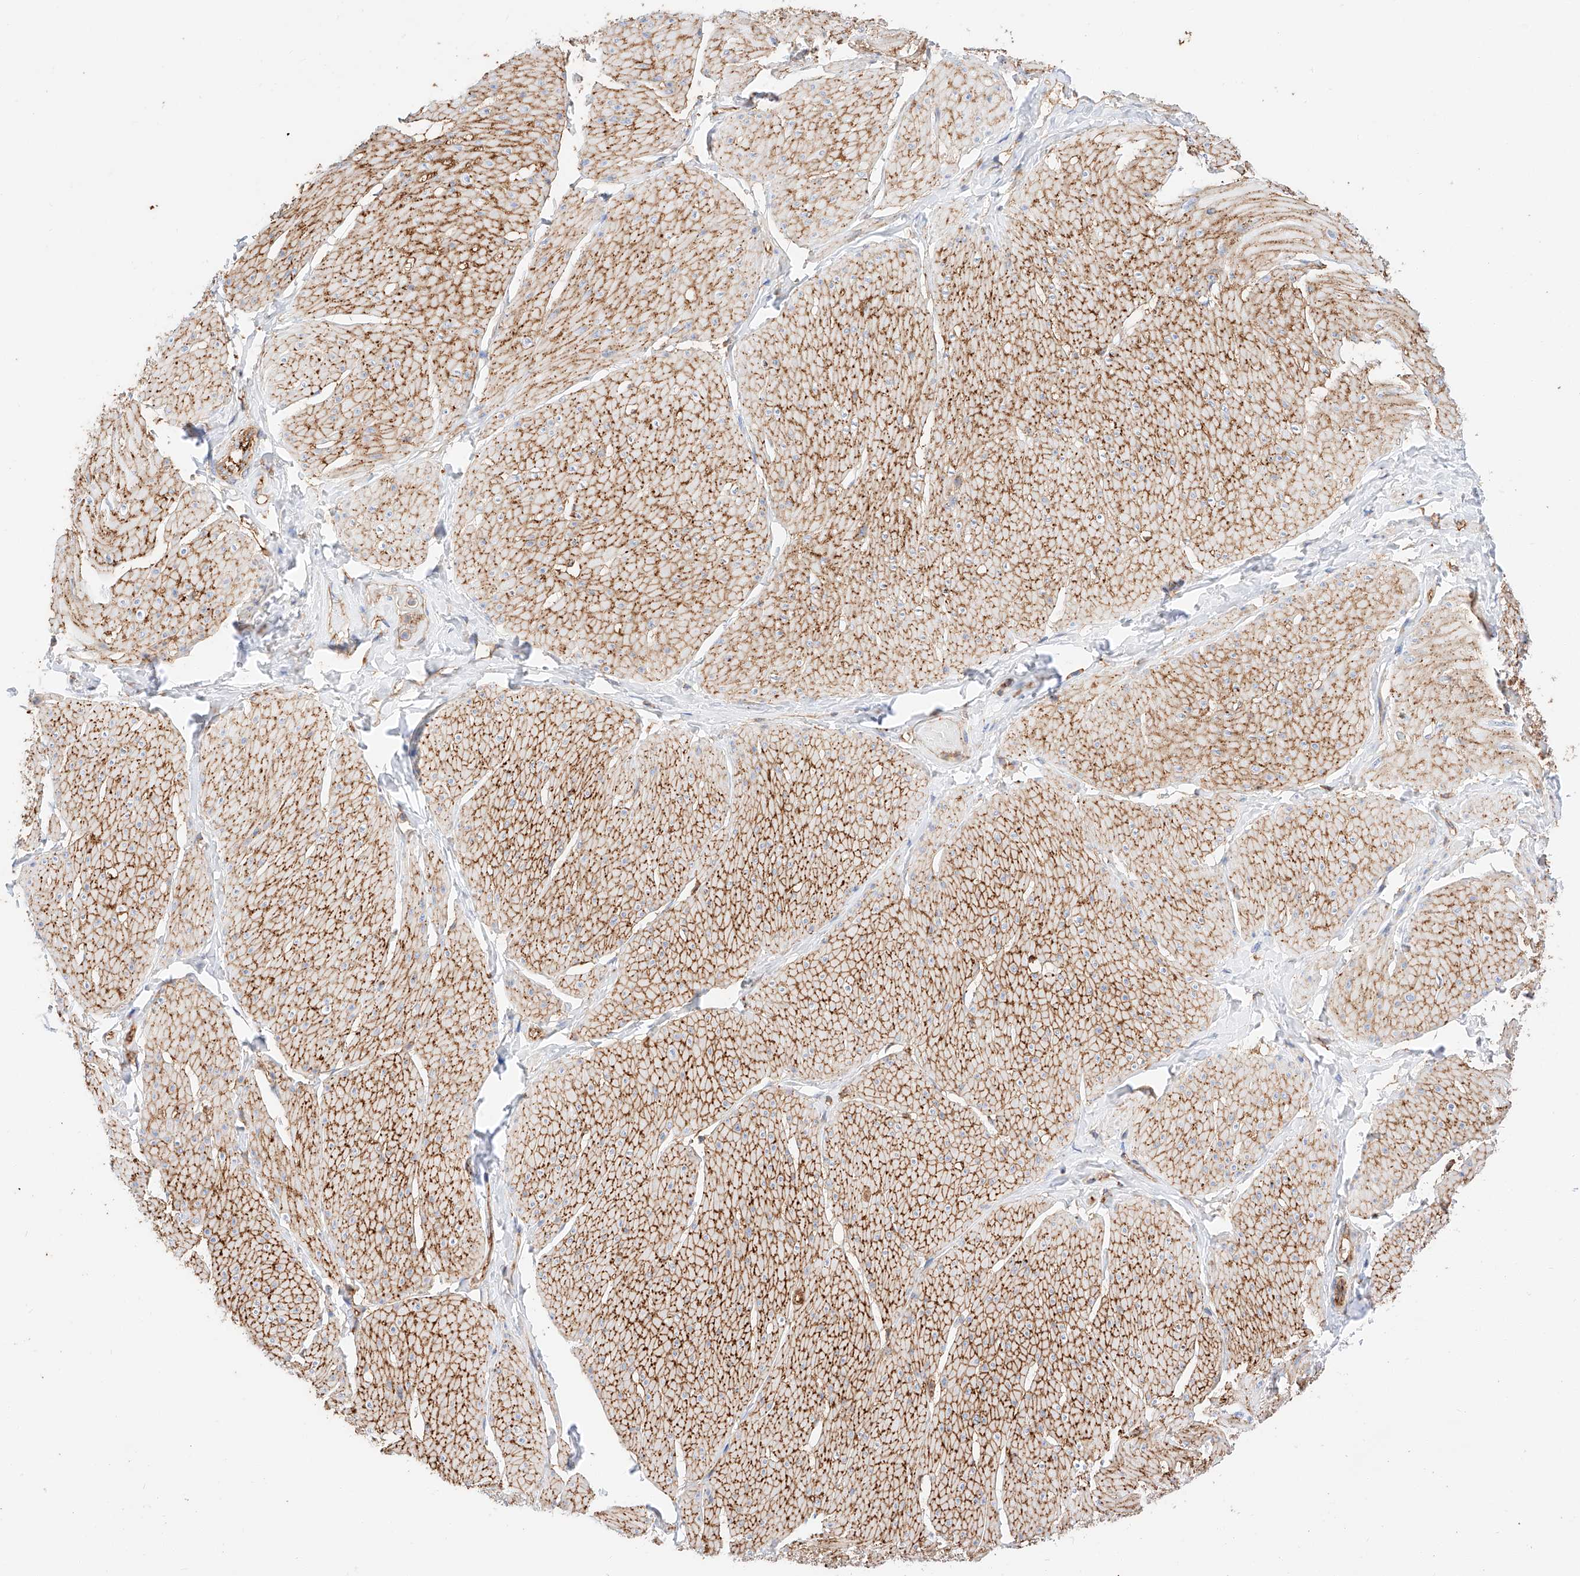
{"staining": {"intensity": "moderate", "quantity": "25%-75%", "location": "cytoplasmic/membranous"}, "tissue": "smooth muscle", "cell_type": "Smooth muscle cells", "image_type": "normal", "snomed": [{"axis": "morphology", "description": "Urothelial carcinoma, High grade"}, {"axis": "topography", "description": "Urinary bladder"}], "caption": "A medium amount of moderate cytoplasmic/membranous positivity is appreciated in approximately 25%-75% of smooth muscle cells in normal smooth muscle. (IHC, brightfield microscopy, high magnification).", "gene": "ENSG00000259132", "patient": {"sex": "male", "age": 46}}